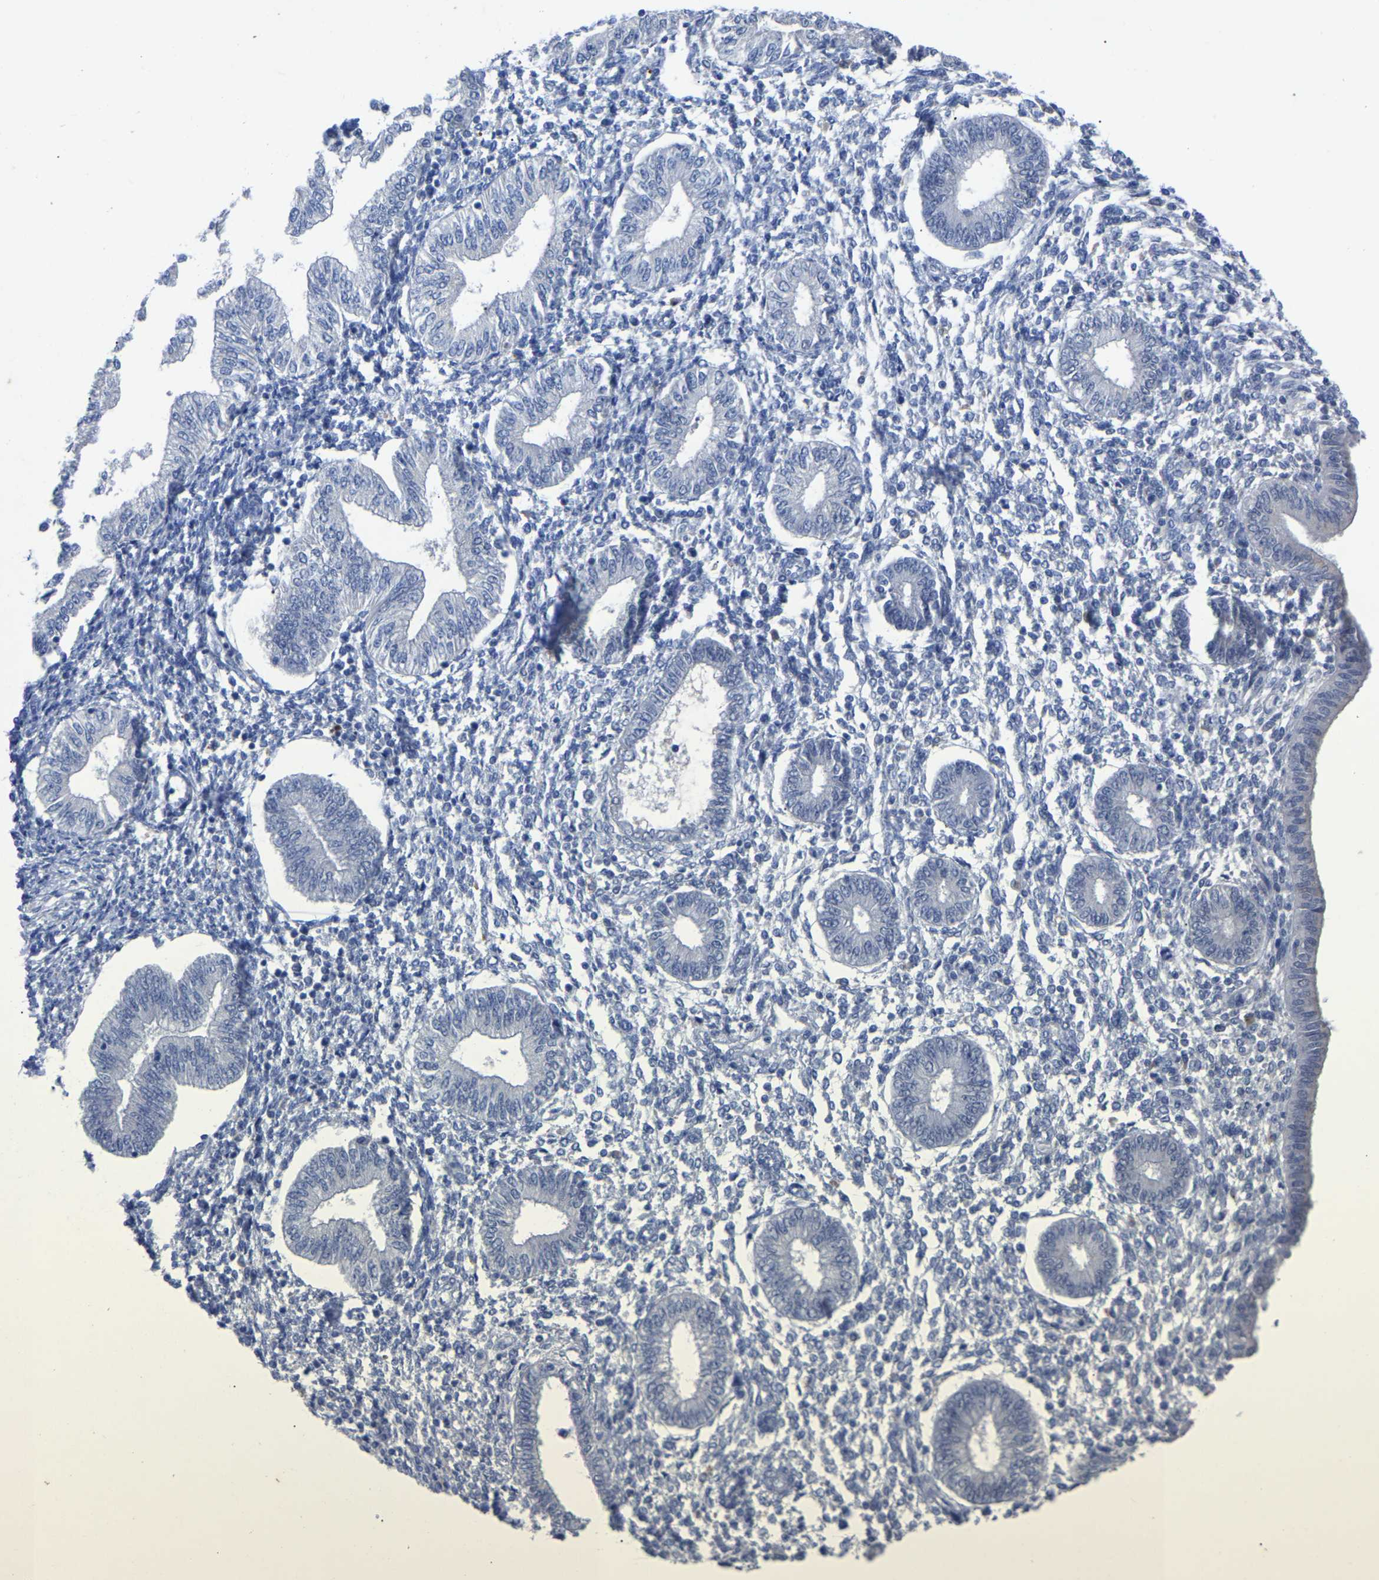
{"staining": {"intensity": "negative", "quantity": "none", "location": "none"}, "tissue": "endometrium", "cell_type": "Cells in endometrial stroma", "image_type": "normal", "snomed": [{"axis": "morphology", "description": "Normal tissue, NOS"}, {"axis": "topography", "description": "Endometrium"}], "caption": "An IHC micrograph of normal endometrium is shown. There is no staining in cells in endometrial stroma of endometrium.", "gene": "SMPD2", "patient": {"sex": "female", "age": 50}}